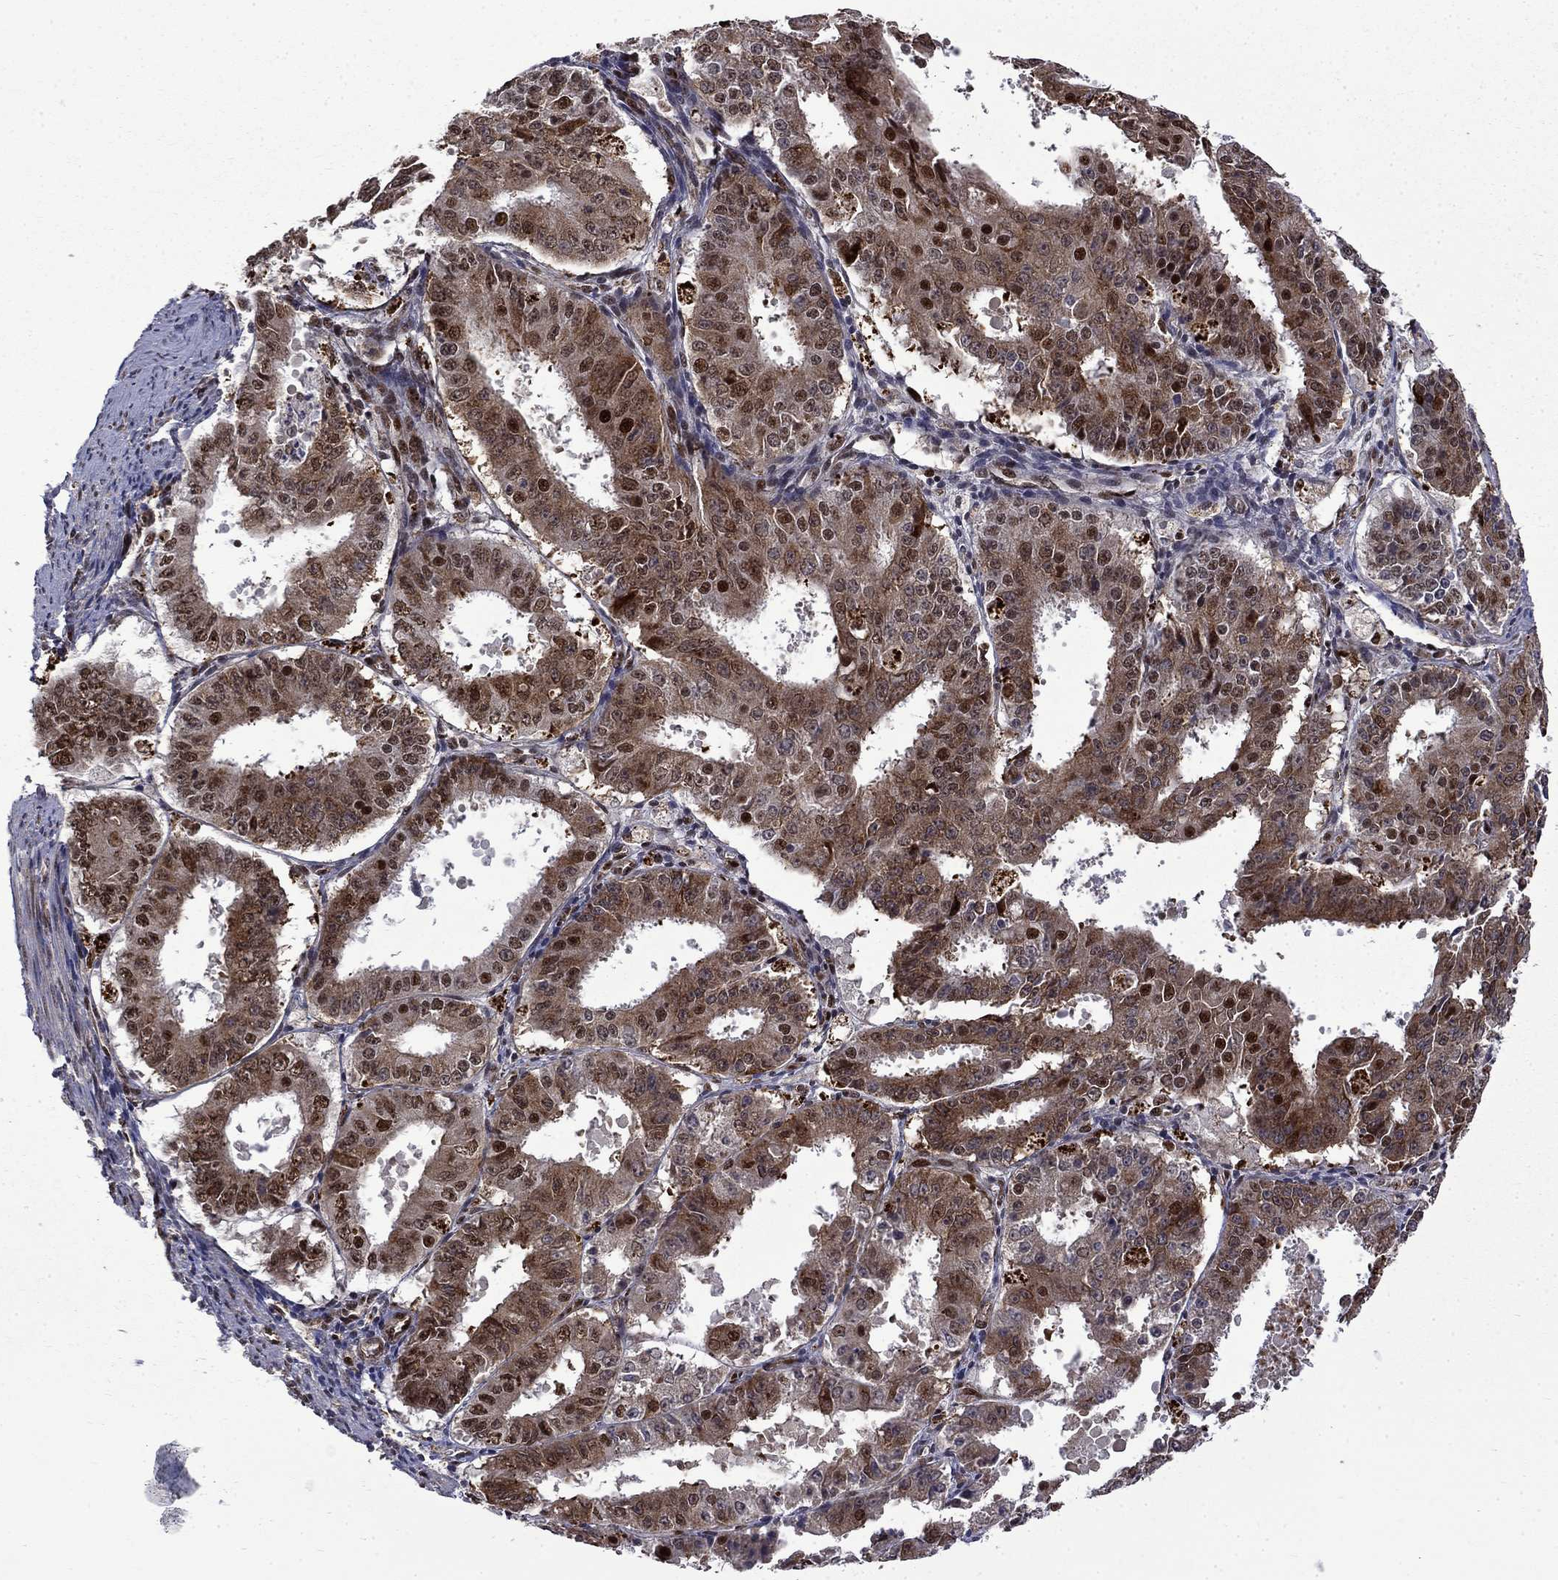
{"staining": {"intensity": "moderate", "quantity": "25%-75%", "location": "cytoplasmic/membranous,nuclear"}, "tissue": "ovarian cancer", "cell_type": "Tumor cells", "image_type": "cancer", "snomed": [{"axis": "morphology", "description": "Carcinoma, endometroid"}, {"axis": "topography", "description": "Ovary"}], "caption": "Ovarian cancer tissue reveals moderate cytoplasmic/membranous and nuclear expression in about 25%-75% of tumor cells (IHC, brightfield microscopy, high magnification).", "gene": "KPNA3", "patient": {"sex": "female", "age": 42}}